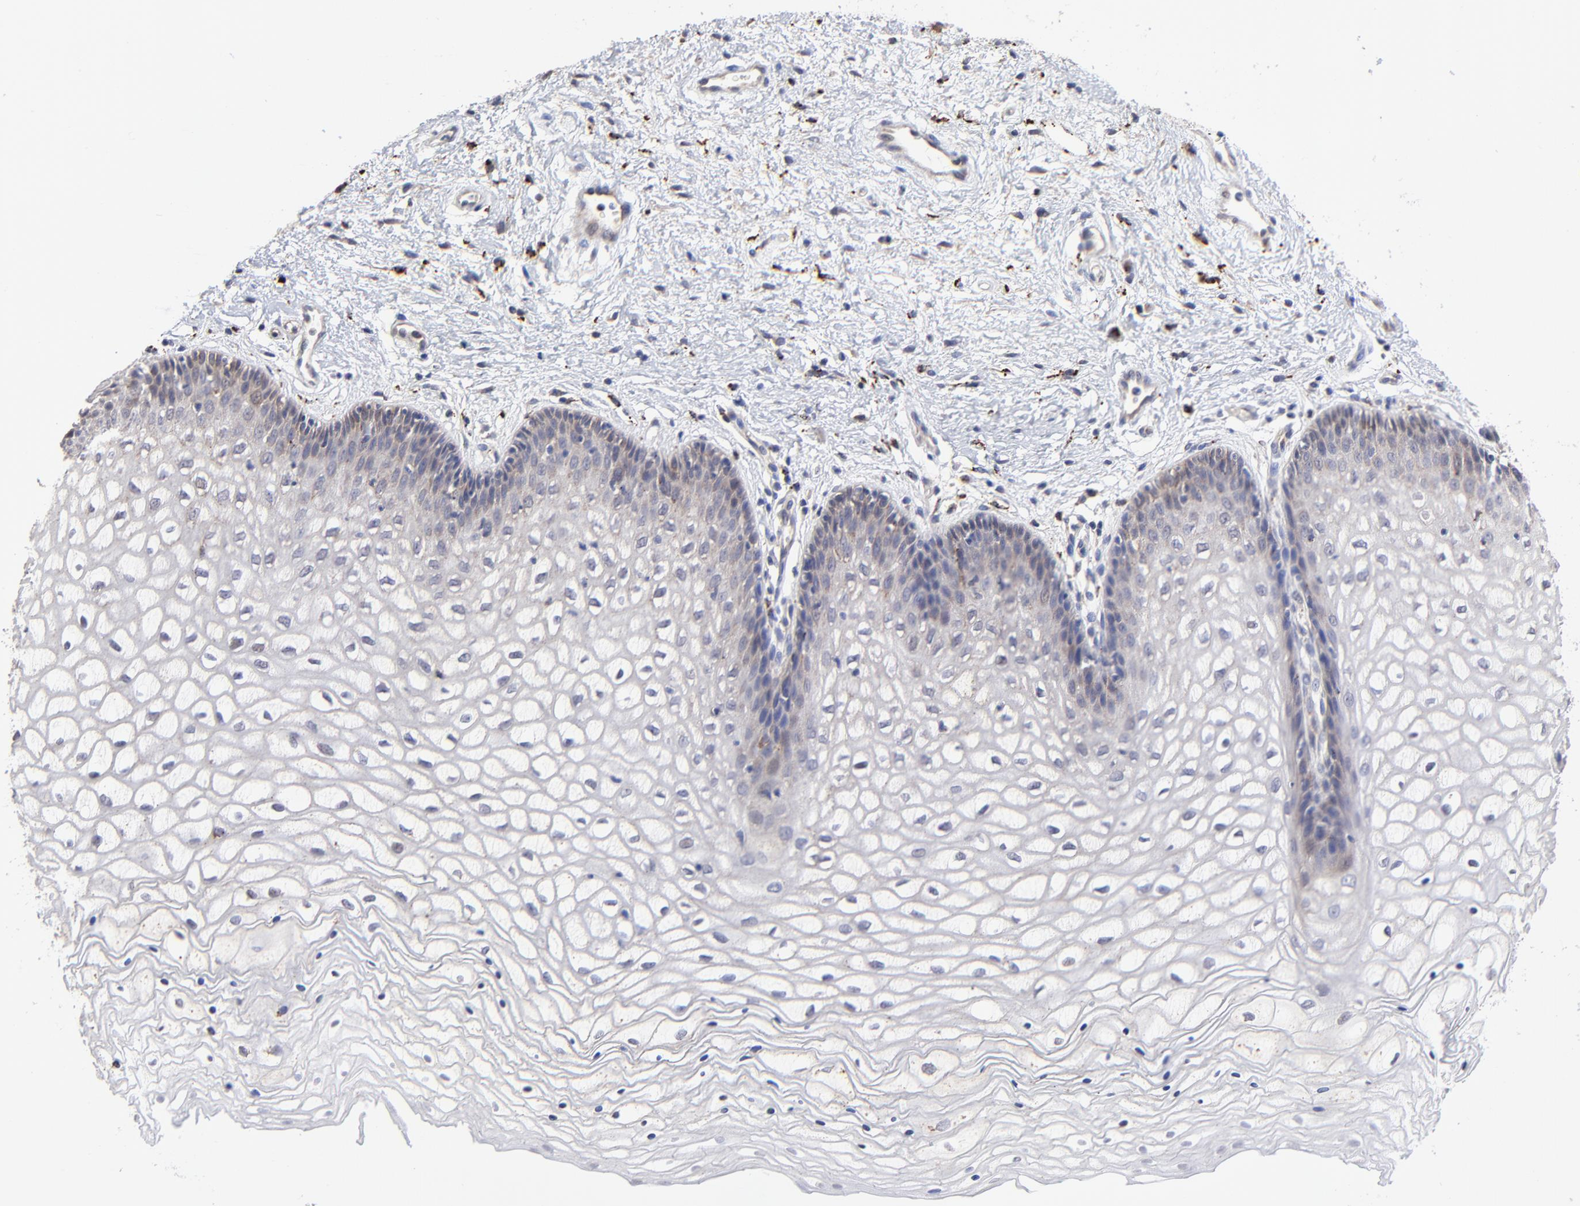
{"staining": {"intensity": "weak", "quantity": "<25%", "location": "cytoplasmic/membranous"}, "tissue": "vagina", "cell_type": "Squamous epithelial cells", "image_type": "normal", "snomed": [{"axis": "morphology", "description": "Normal tissue, NOS"}, {"axis": "topography", "description": "Vagina"}], "caption": "DAB immunohistochemical staining of normal human vagina reveals no significant expression in squamous epithelial cells.", "gene": "PDE4B", "patient": {"sex": "female", "age": 34}}